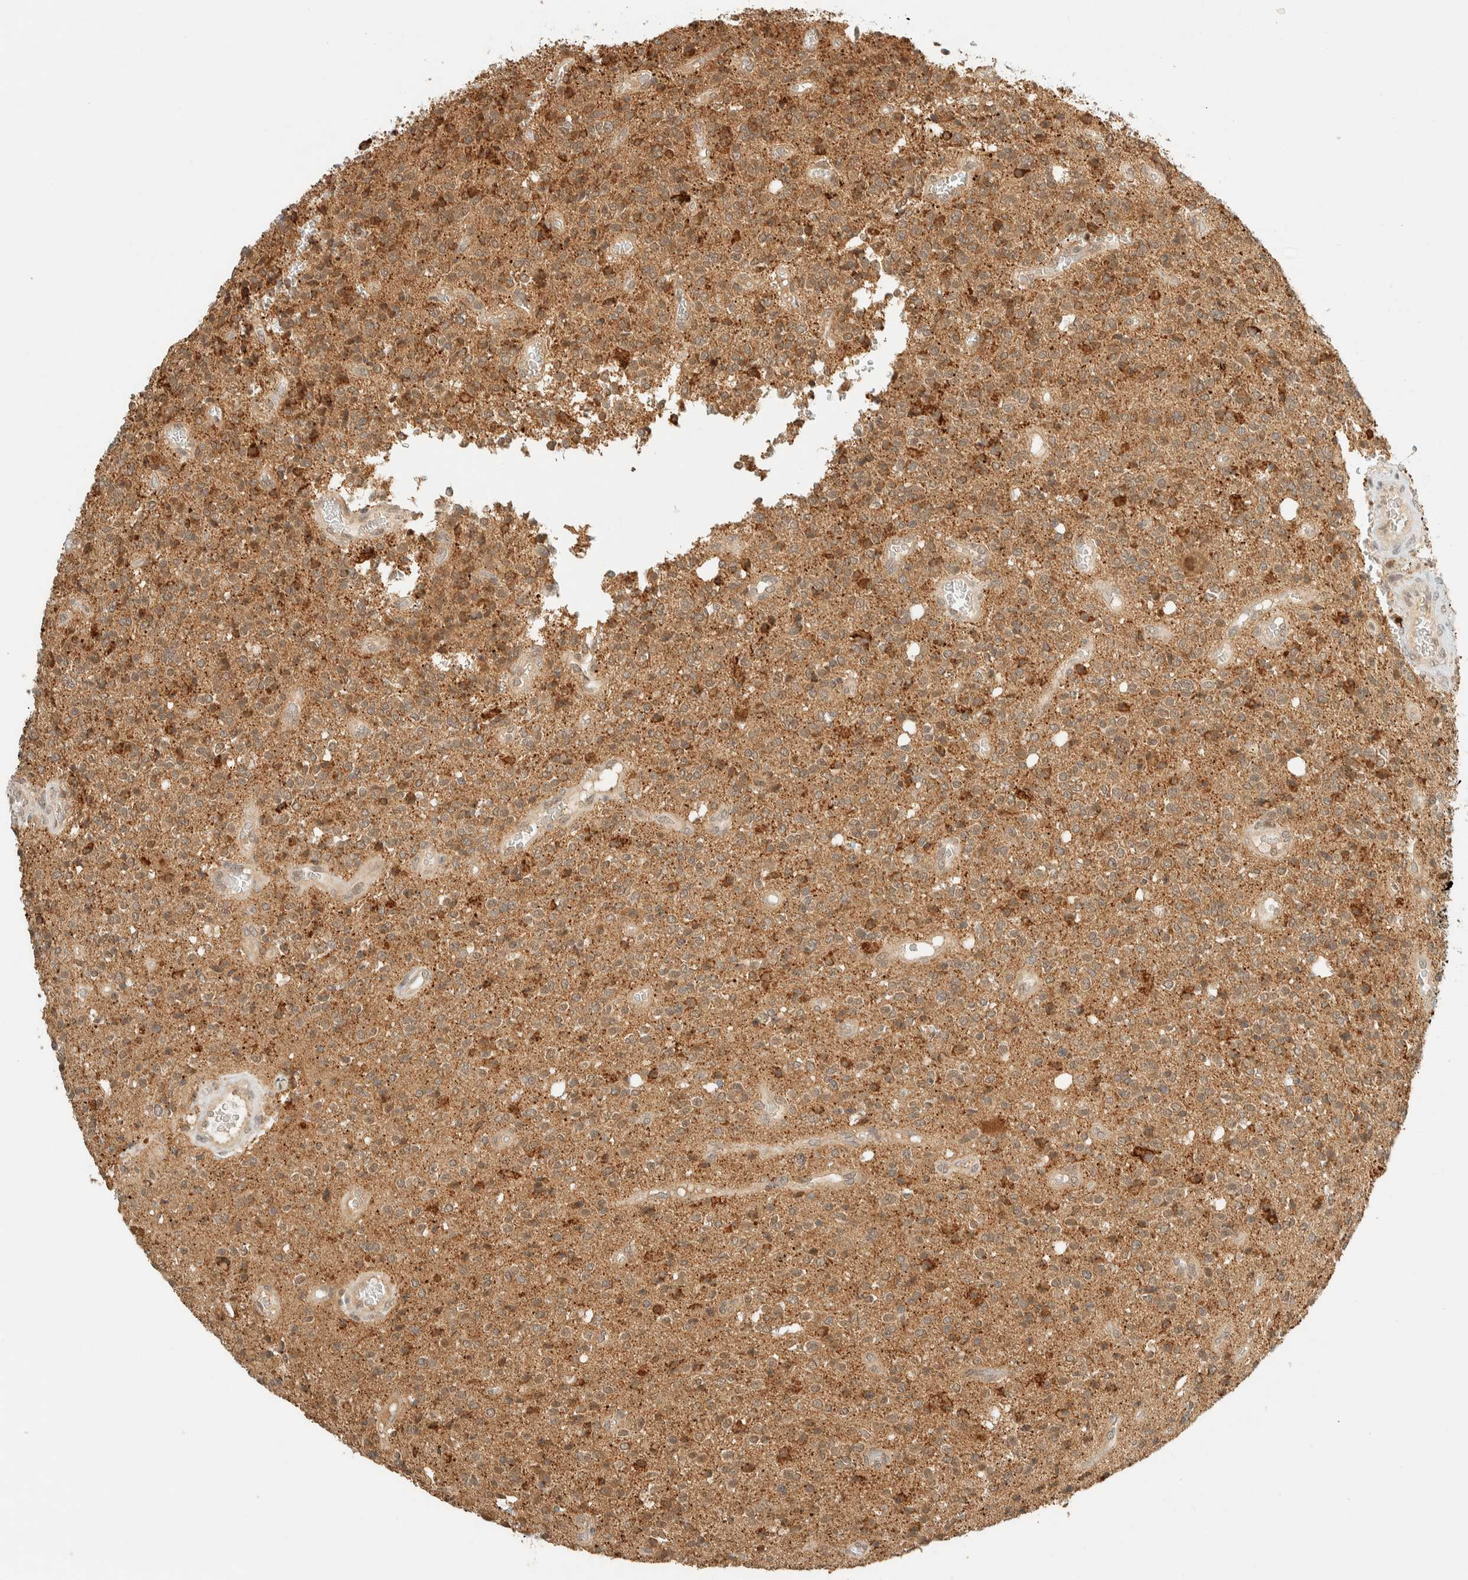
{"staining": {"intensity": "moderate", "quantity": ">75%", "location": "cytoplasmic/membranous,nuclear"}, "tissue": "glioma", "cell_type": "Tumor cells", "image_type": "cancer", "snomed": [{"axis": "morphology", "description": "Glioma, malignant, High grade"}, {"axis": "topography", "description": "Brain"}], "caption": "This histopathology image demonstrates immunohistochemistry staining of human glioma, with medium moderate cytoplasmic/membranous and nuclear positivity in approximately >75% of tumor cells.", "gene": "KIFAP3", "patient": {"sex": "male", "age": 34}}